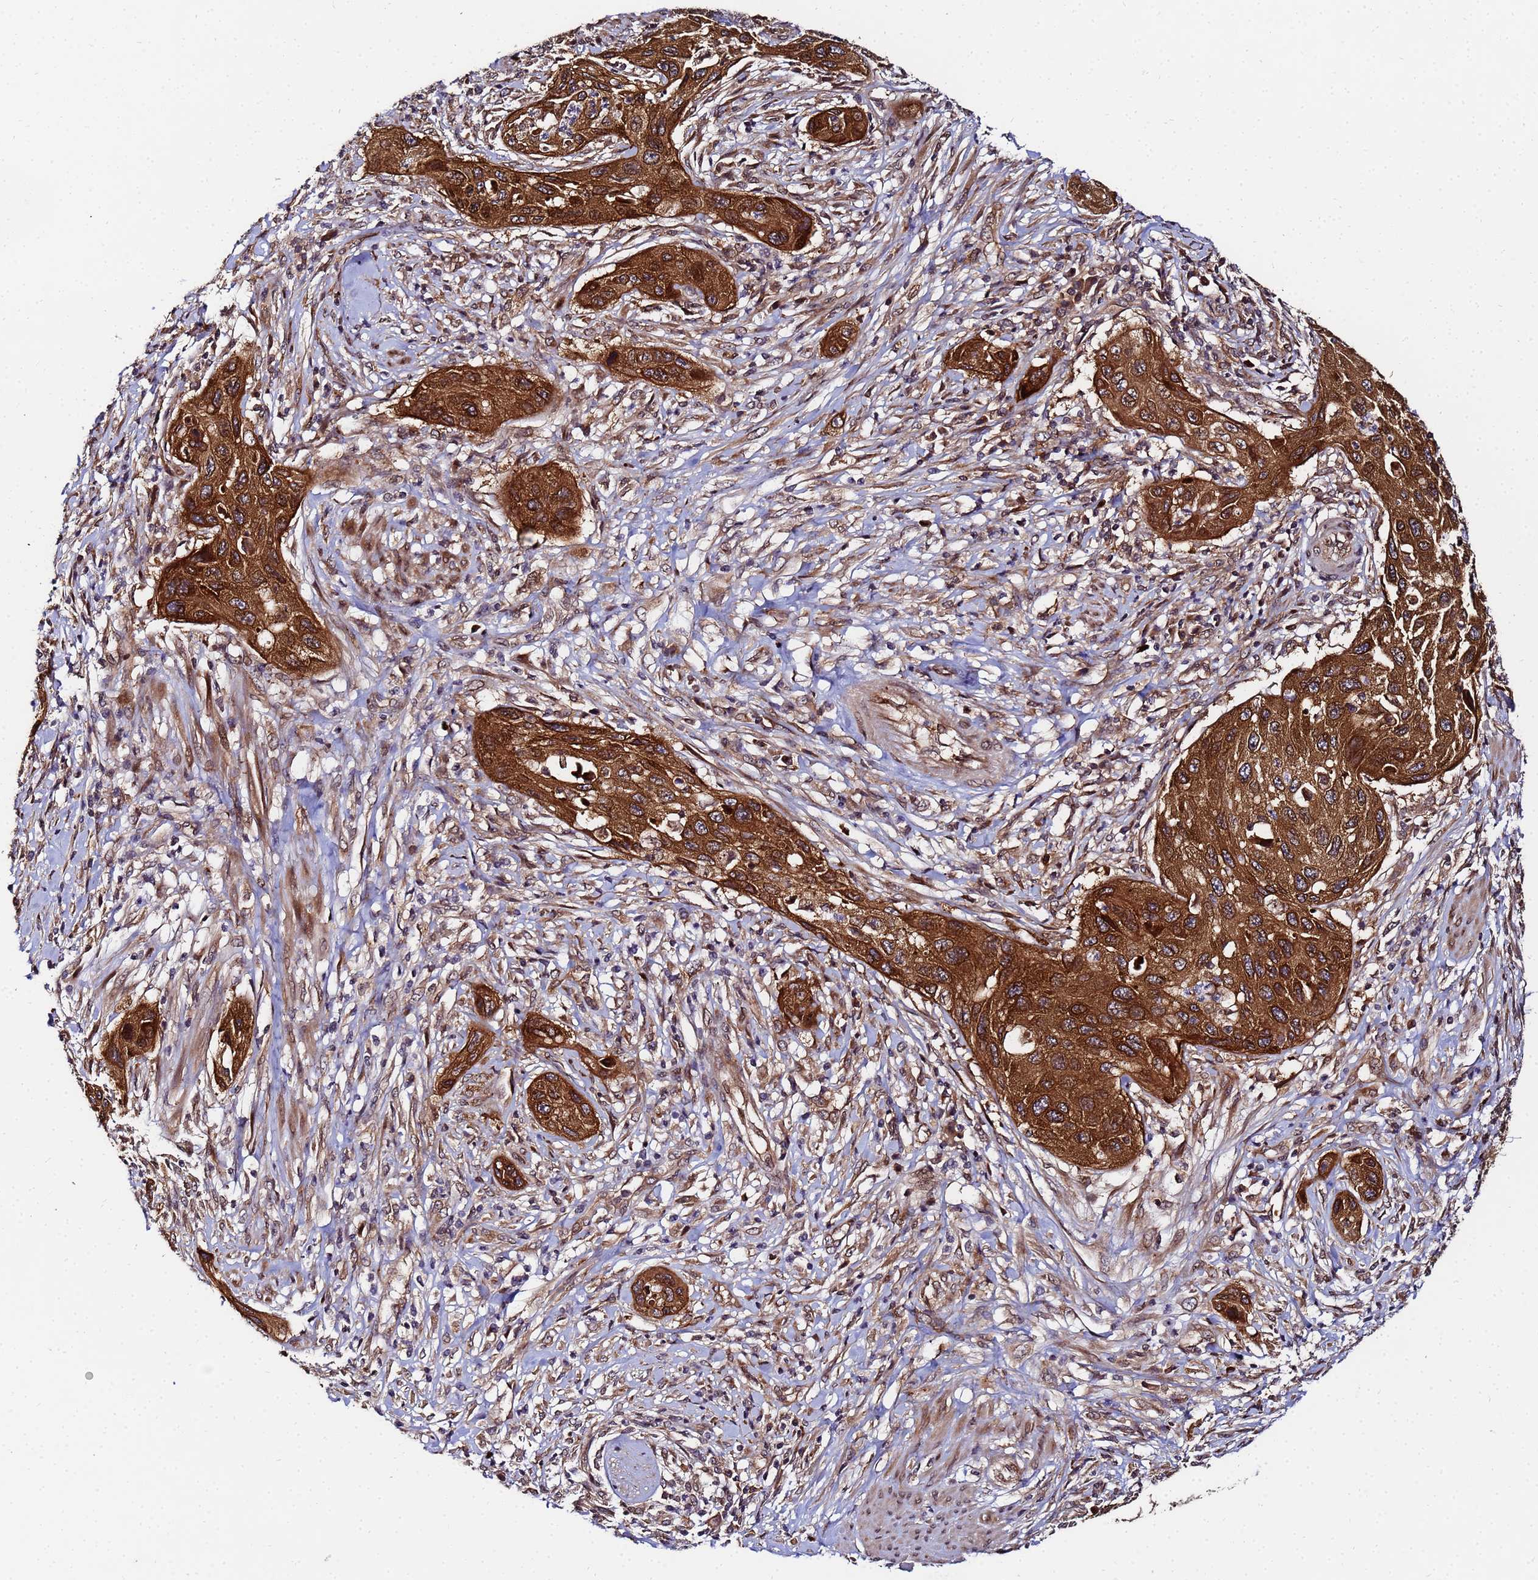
{"staining": {"intensity": "strong", "quantity": ">75%", "location": "cytoplasmic/membranous"}, "tissue": "cervical cancer", "cell_type": "Tumor cells", "image_type": "cancer", "snomed": [{"axis": "morphology", "description": "Squamous cell carcinoma, NOS"}, {"axis": "topography", "description": "Cervix"}], "caption": "About >75% of tumor cells in human cervical cancer (squamous cell carcinoma) demonstrate strong cytoplasmic/membranous protein positivity as visualized by brown immunohistochemical staining.", "gene": "UNC93B1", "patient": {"sex": "female", "age": 42}}